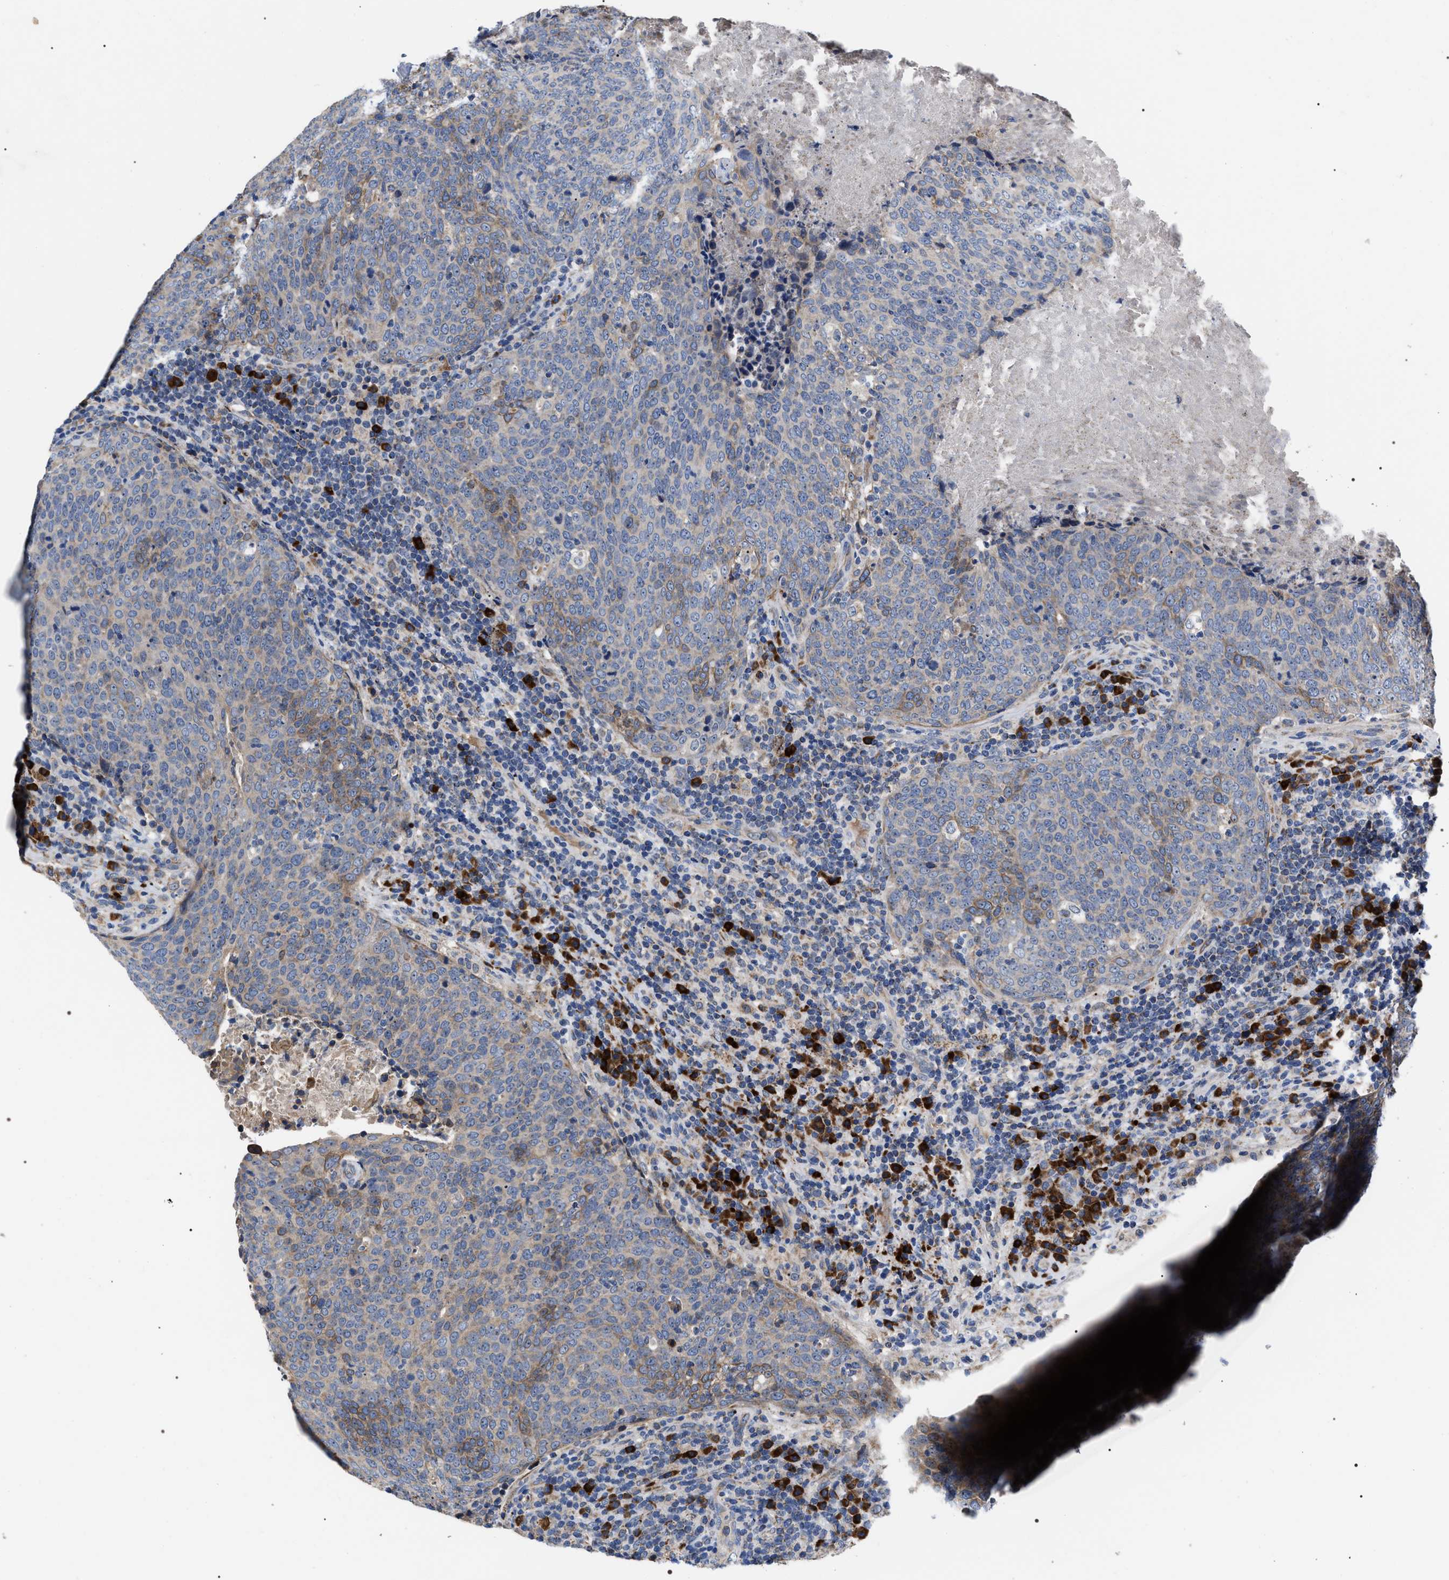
{"staining": {"intensity": "moderate", "quantity": "25%-75%", "location": "cytoplasmic/membranous"}, "tissue": "head and neck cancer", "cell_type": "Tumor cells", "image_type": "cancer", "snomed": [{"axis": "morphology", "description": "Squamous cell carcinoma, NOS"}, {"axis": "morphology", "description": "Squamous cell carcinoma, metastatic, NOS"}, {"axis": "topography", "description": "Lymph node"}, {"axis": "topography", "description": "Head-Neck"}], "caption": "Approximately 25%-75% of tumor cells in head and neck cancer show moderate cytoplasmic/membranous protein positivity as visualized by brown immunohistochemical staining.", "gene": "MACC1", "patient": {"sex": "male", "age": 62}}